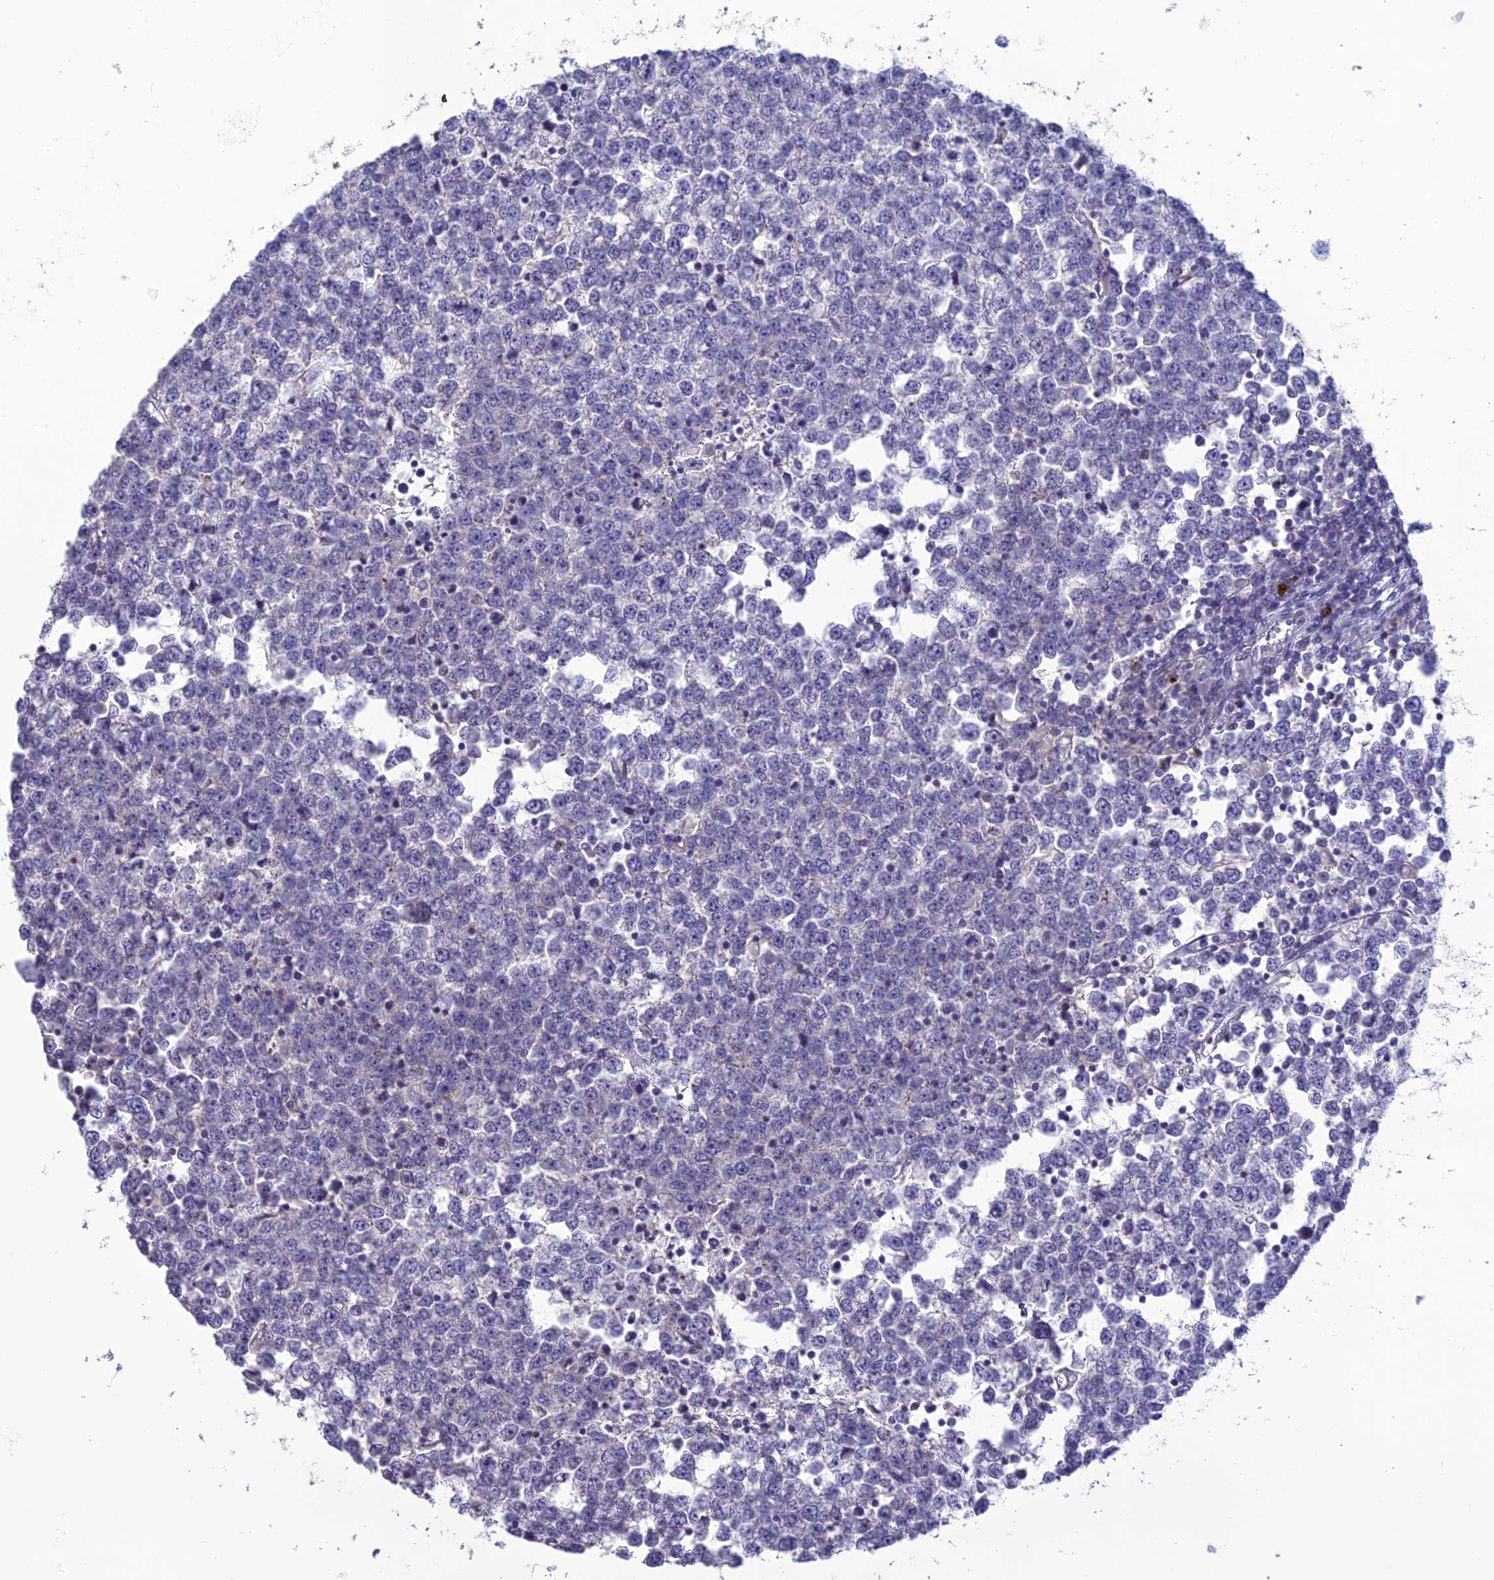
{"staining": {"intensity": "negative", "quantity": "none", "location": "none"}, "tissue": "testis cancer", "cell_type": "Tumor cells", "image_type": "cancer", "snomed": [{"axis": "morphology", "description": "Seminoma, NOS"}, {"axis": "topography", "description": "Testis"}], "caption": "An IHC histopathology image of testis cancer (seminoma) is shown. There is no staining in tumor cells of testis cancer (seminoma).", "gene": "OR56B1", "patient": {"sex": "male", "age": 65}}